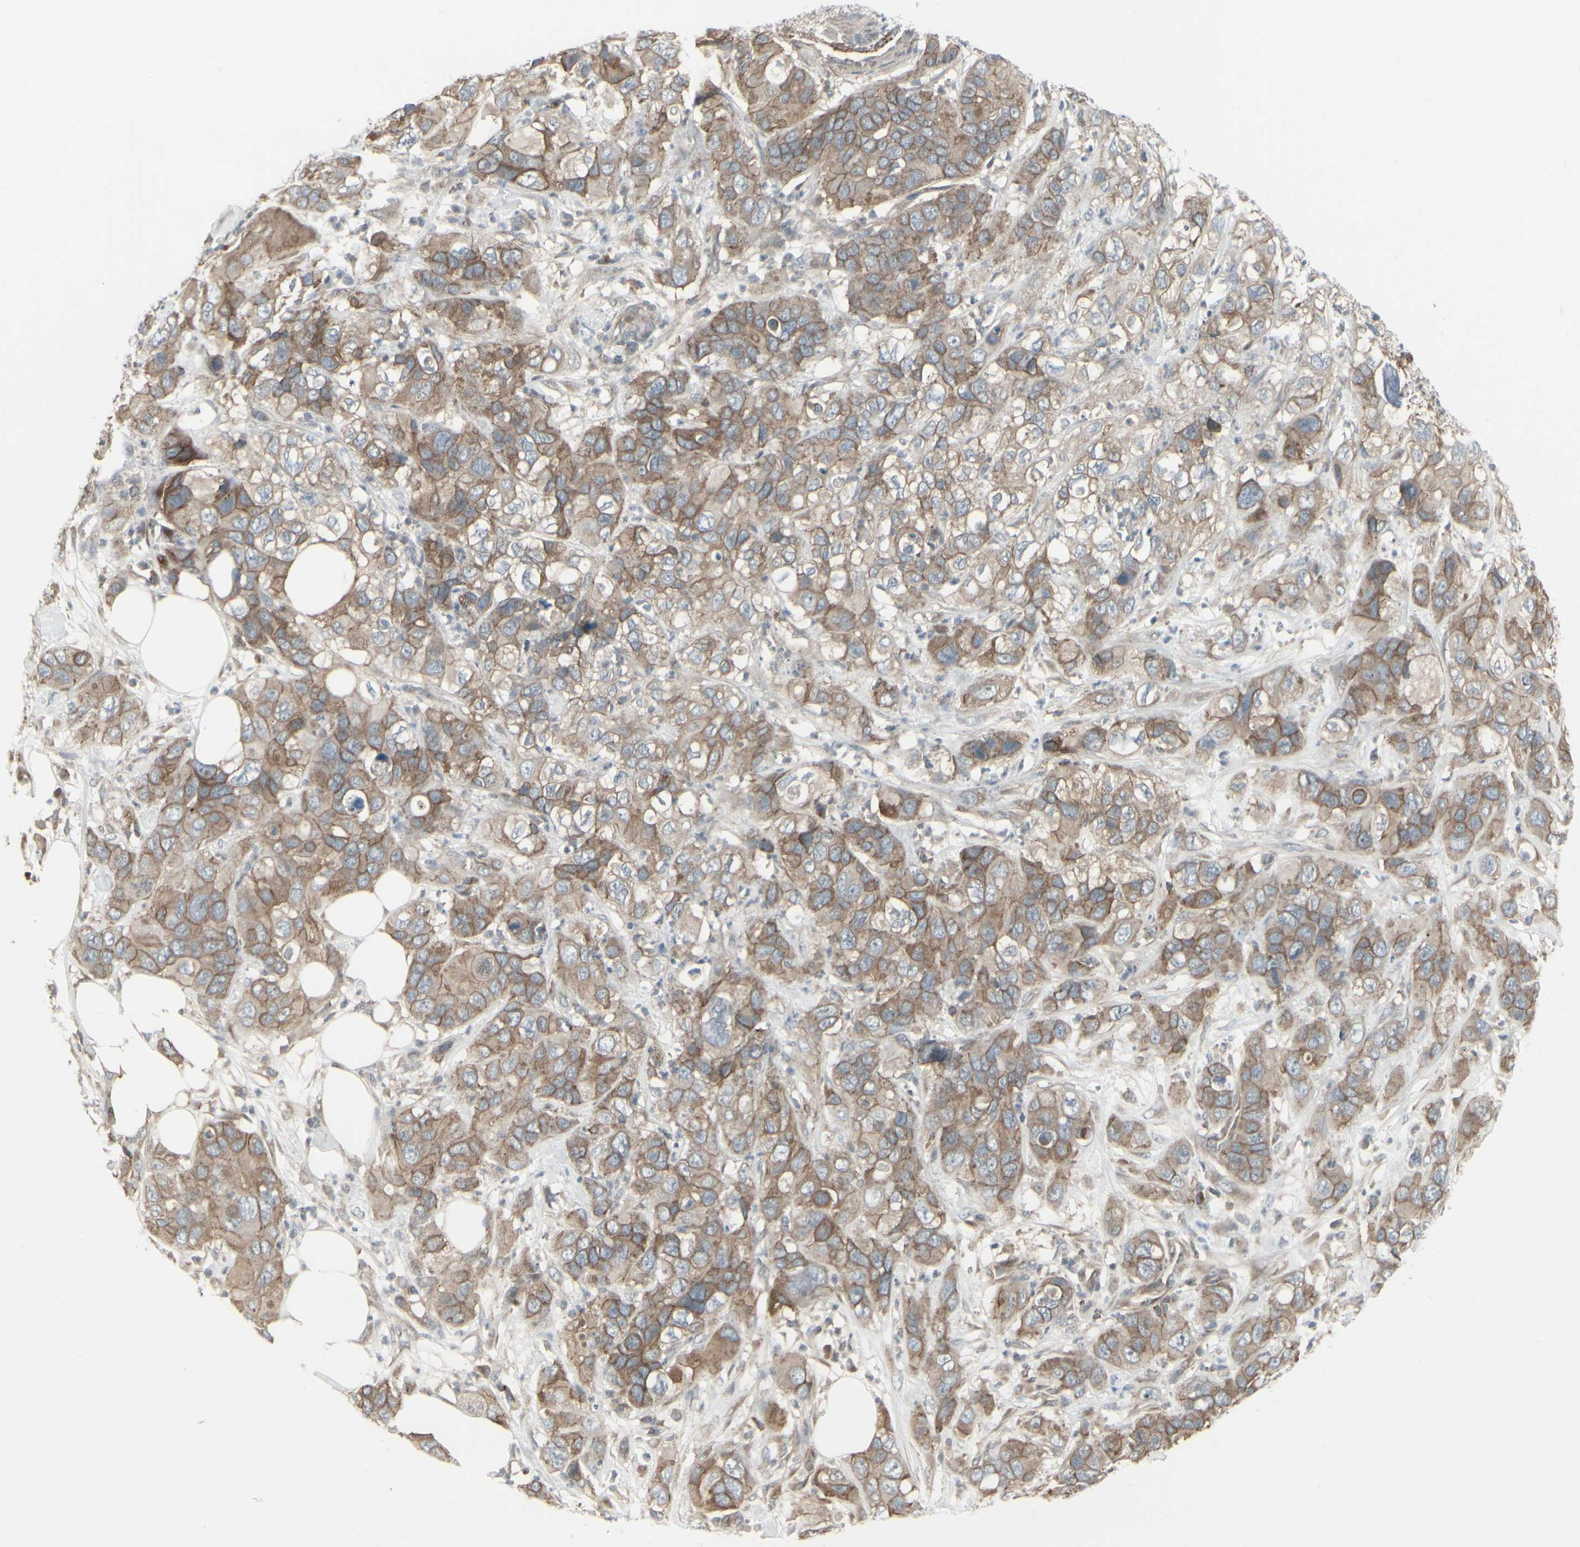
{"staining": {"intensity": "moderate", "quantity": ">75%", "location": "cytoplasmic/membranous"}, "tissue": "pancreatic cancer", "cell_type": "Tumor cells", "image_type": "cancer", "snomed": [{"axis": "morphology", "description": "Adenocarcinoma, NOS"}, {"axis": "topography", "description": "Pancreas"}], "caption": "Moderate cytoplasmic/membranous positivity is identified in approximately >75% of tumor cells in pancreatic cancer (adenocarcinoma). (DAB IHC, brown staining for protein, blue staining for nuclei).", "gene": "EPS15", "patient": {"sex": "female", "age": 71}}